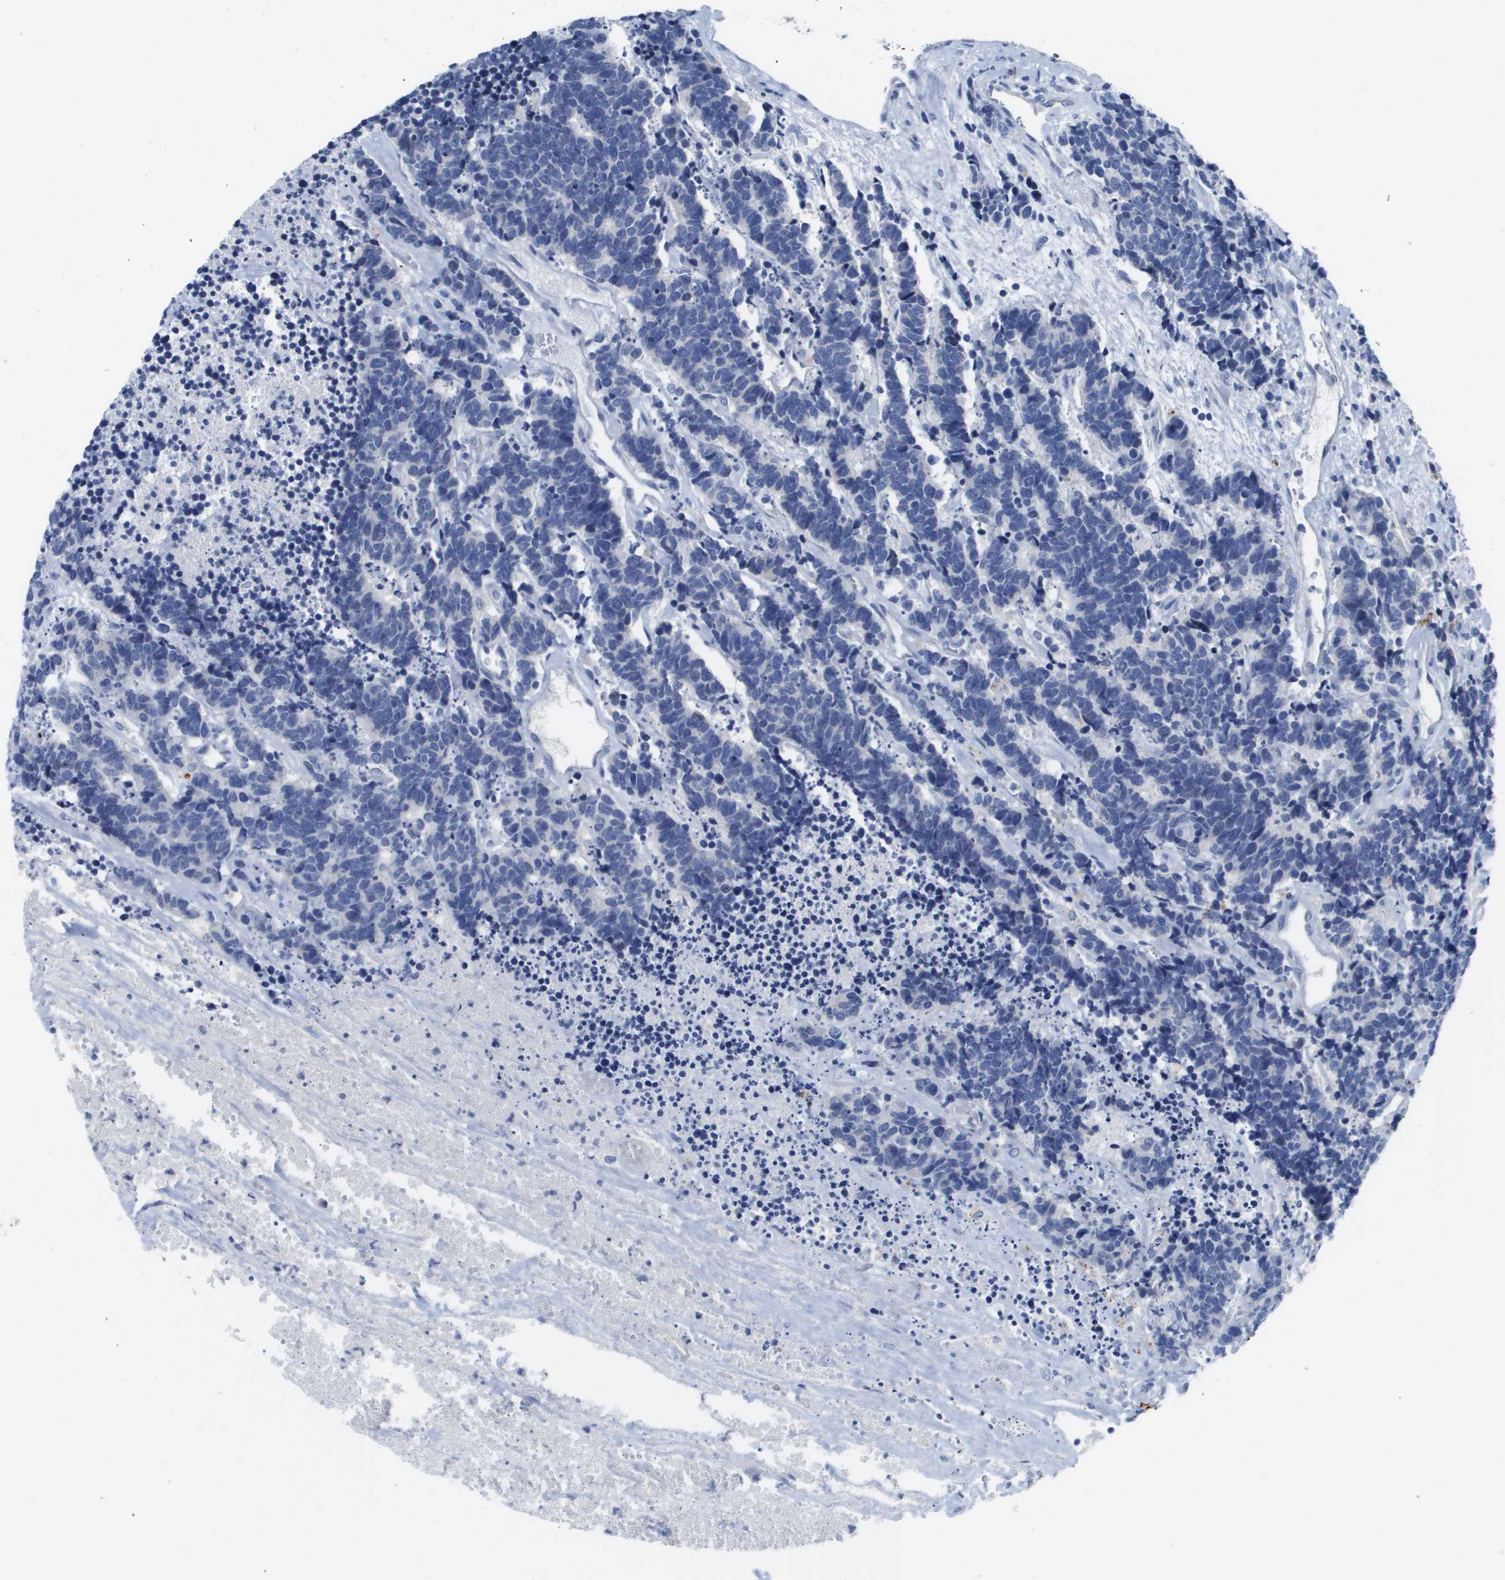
{"staining": {"intensity": "negative", "quantity": "none", "location": "none"}, "tissue": "carcinoid", "cell_type": "Tumor cells", "image_type": "cancer", "snomed": [{"axis": "morphology", "description": "Carcinoma, NOS"}, {"axis": "morphology", "description": "Carcinoid, malignant, NOS"}, {"axis": "topography", "description": "Urinary bladder"}], "caption": "There is no significant positivity in tumor cells of carcinoma.", "gene": "MS4A1", "patient": {"sex": "male", "age": 57}}